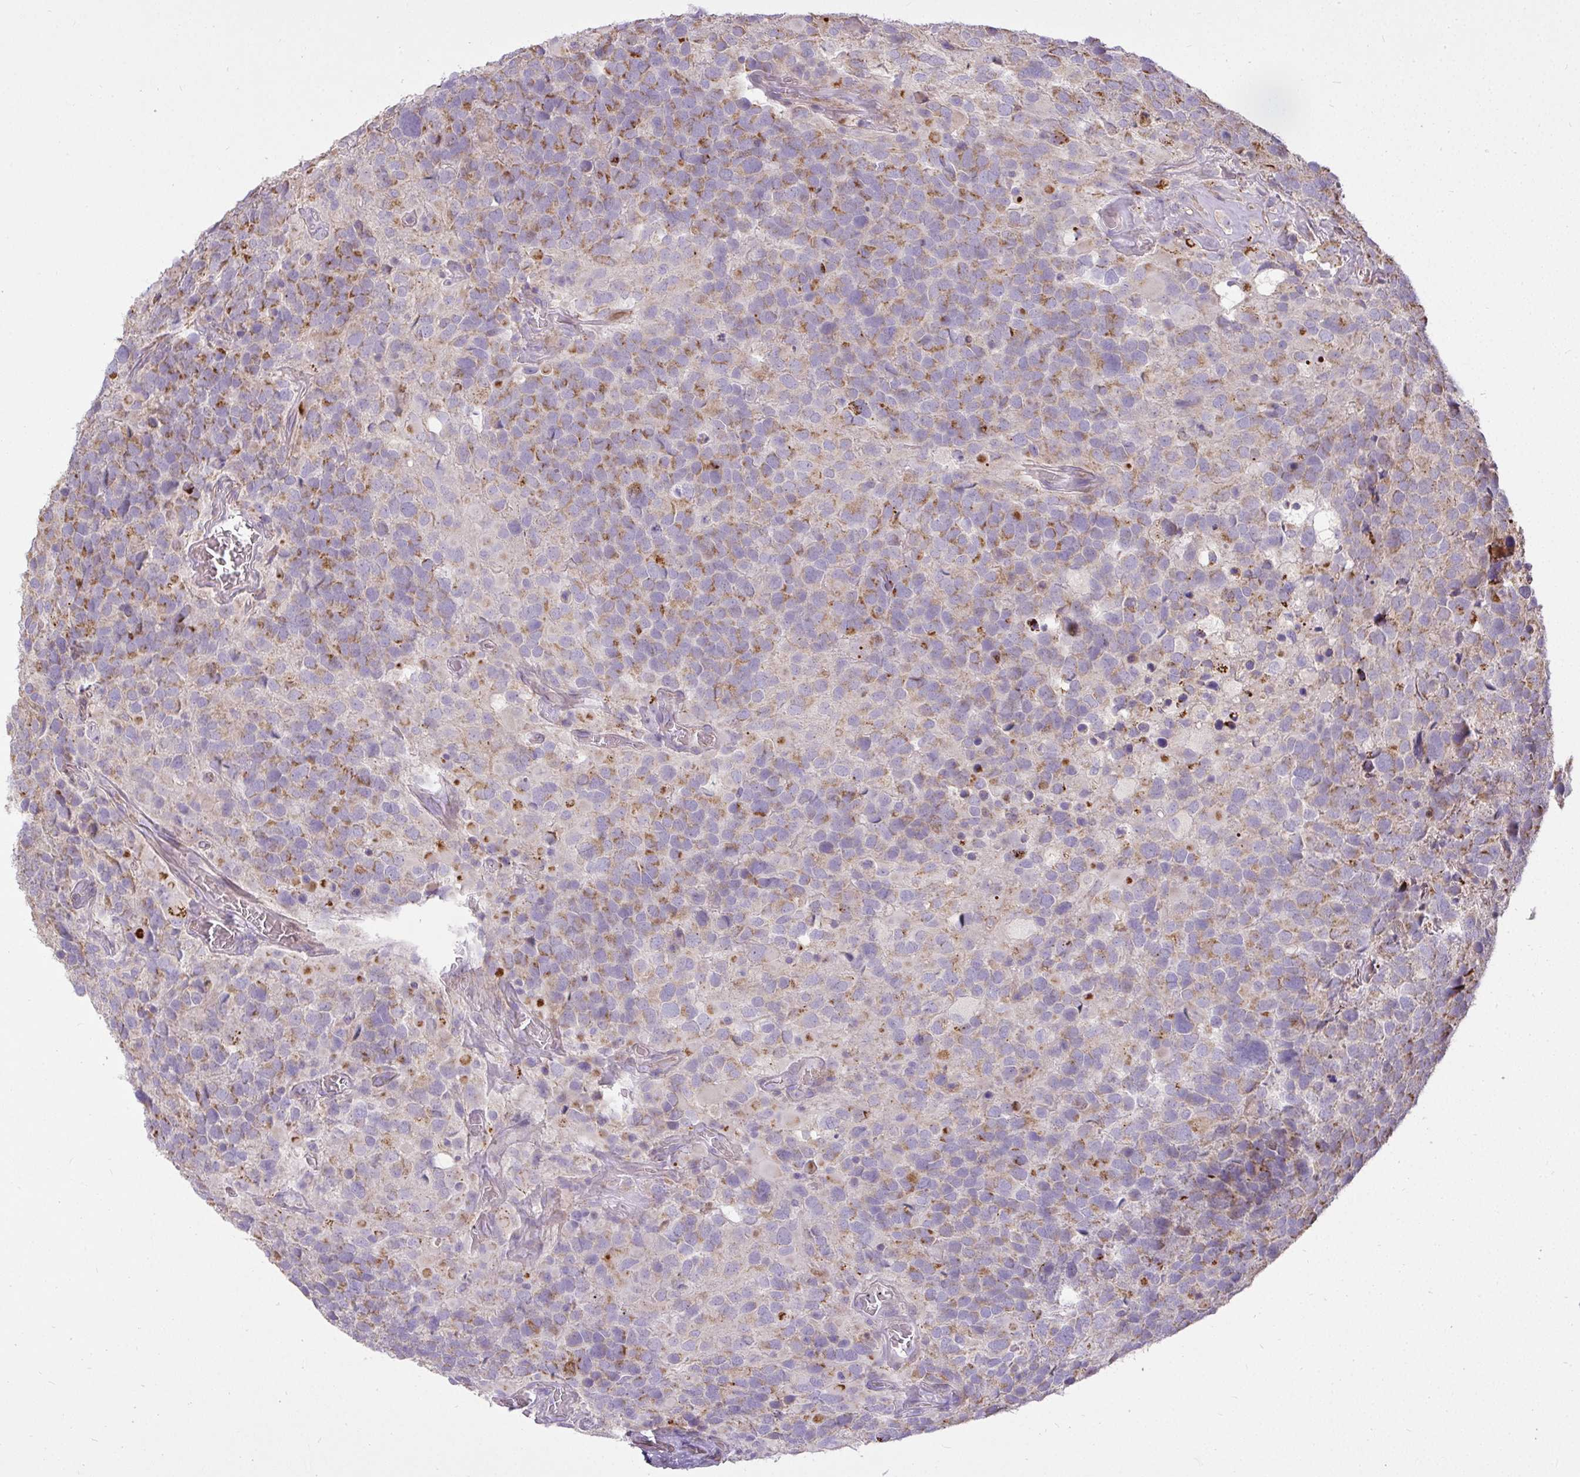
{"staining": {"intensity": "moderate", "quantity": "25%-75%", "location": "cytoplasmic/membranous"}, "tissue": "glioma", "cell_type": "Tumor cells", "image_type": "cancer", "snomed": [{"axis": "morphology", "description": "Glioma, malignant, High grade"}, {"axis": "topography", "description": "Brain"}], "caption": "About 25%-75% of tumor cells in high-grade glioma (malignant) demonstrate moderate cytoplasmic/membranous protein staining as visualized by brown immunohistochemical staining.", "gene": "STRIP1", "patient": {"sex": "female", "age": 40}}